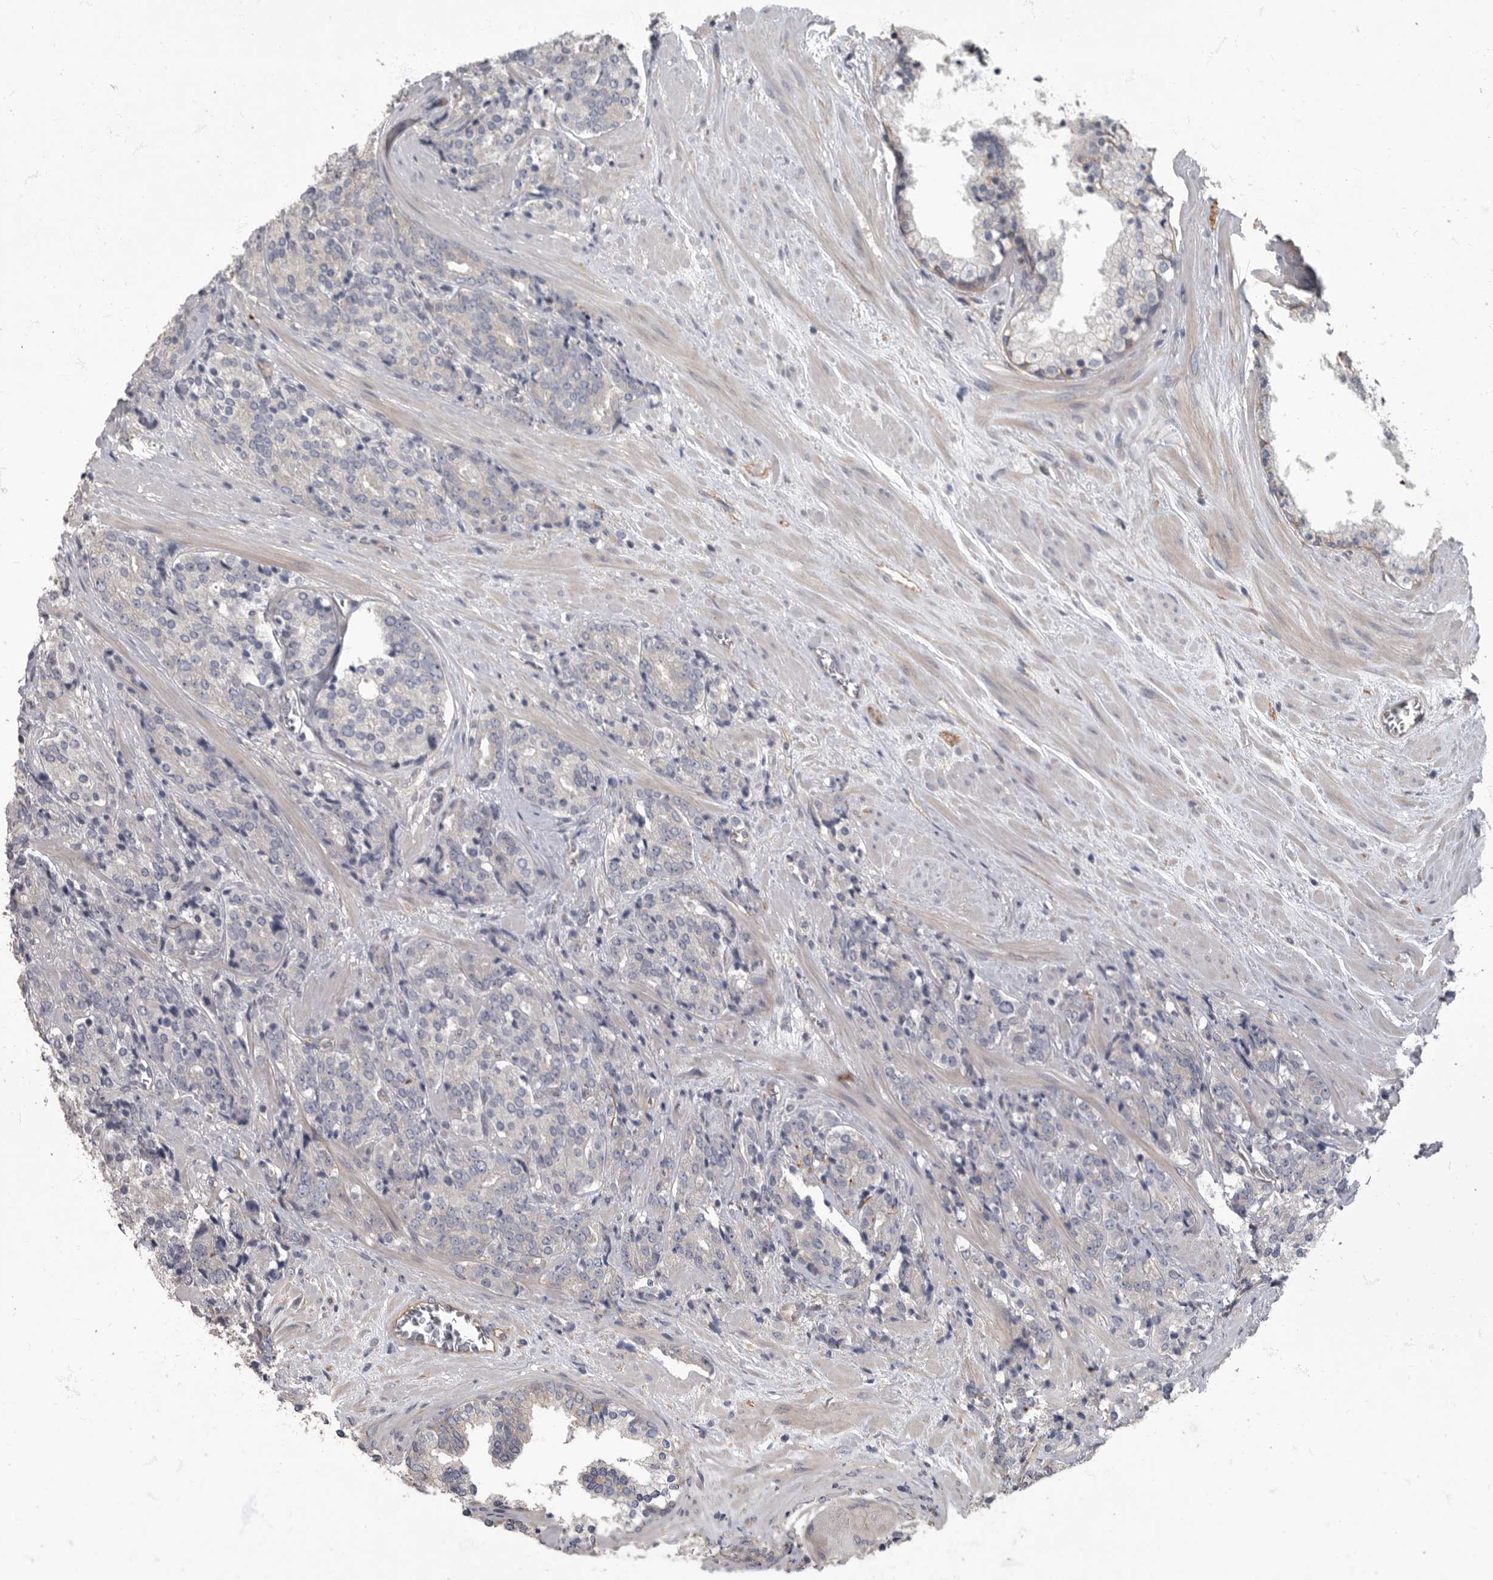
{"staining": {"intensity": "negative", "quantity": "none", "location": "none"}, "tissue": "prostate cancer", "cell_type": "Tumor cells", "image_type": "cancer", "snomed": [{"axis": "morphology", "description": "Adenocarcinoma, High grade"}, {"axis": "topography", "description": "Prostate"}], "caption": "The immunohistochemistry histopathology image has no significant staining in tumor cells of prostate cancer tissue.", "gene": "PDK1", "patient": {"sex": "male", "age": 71}}